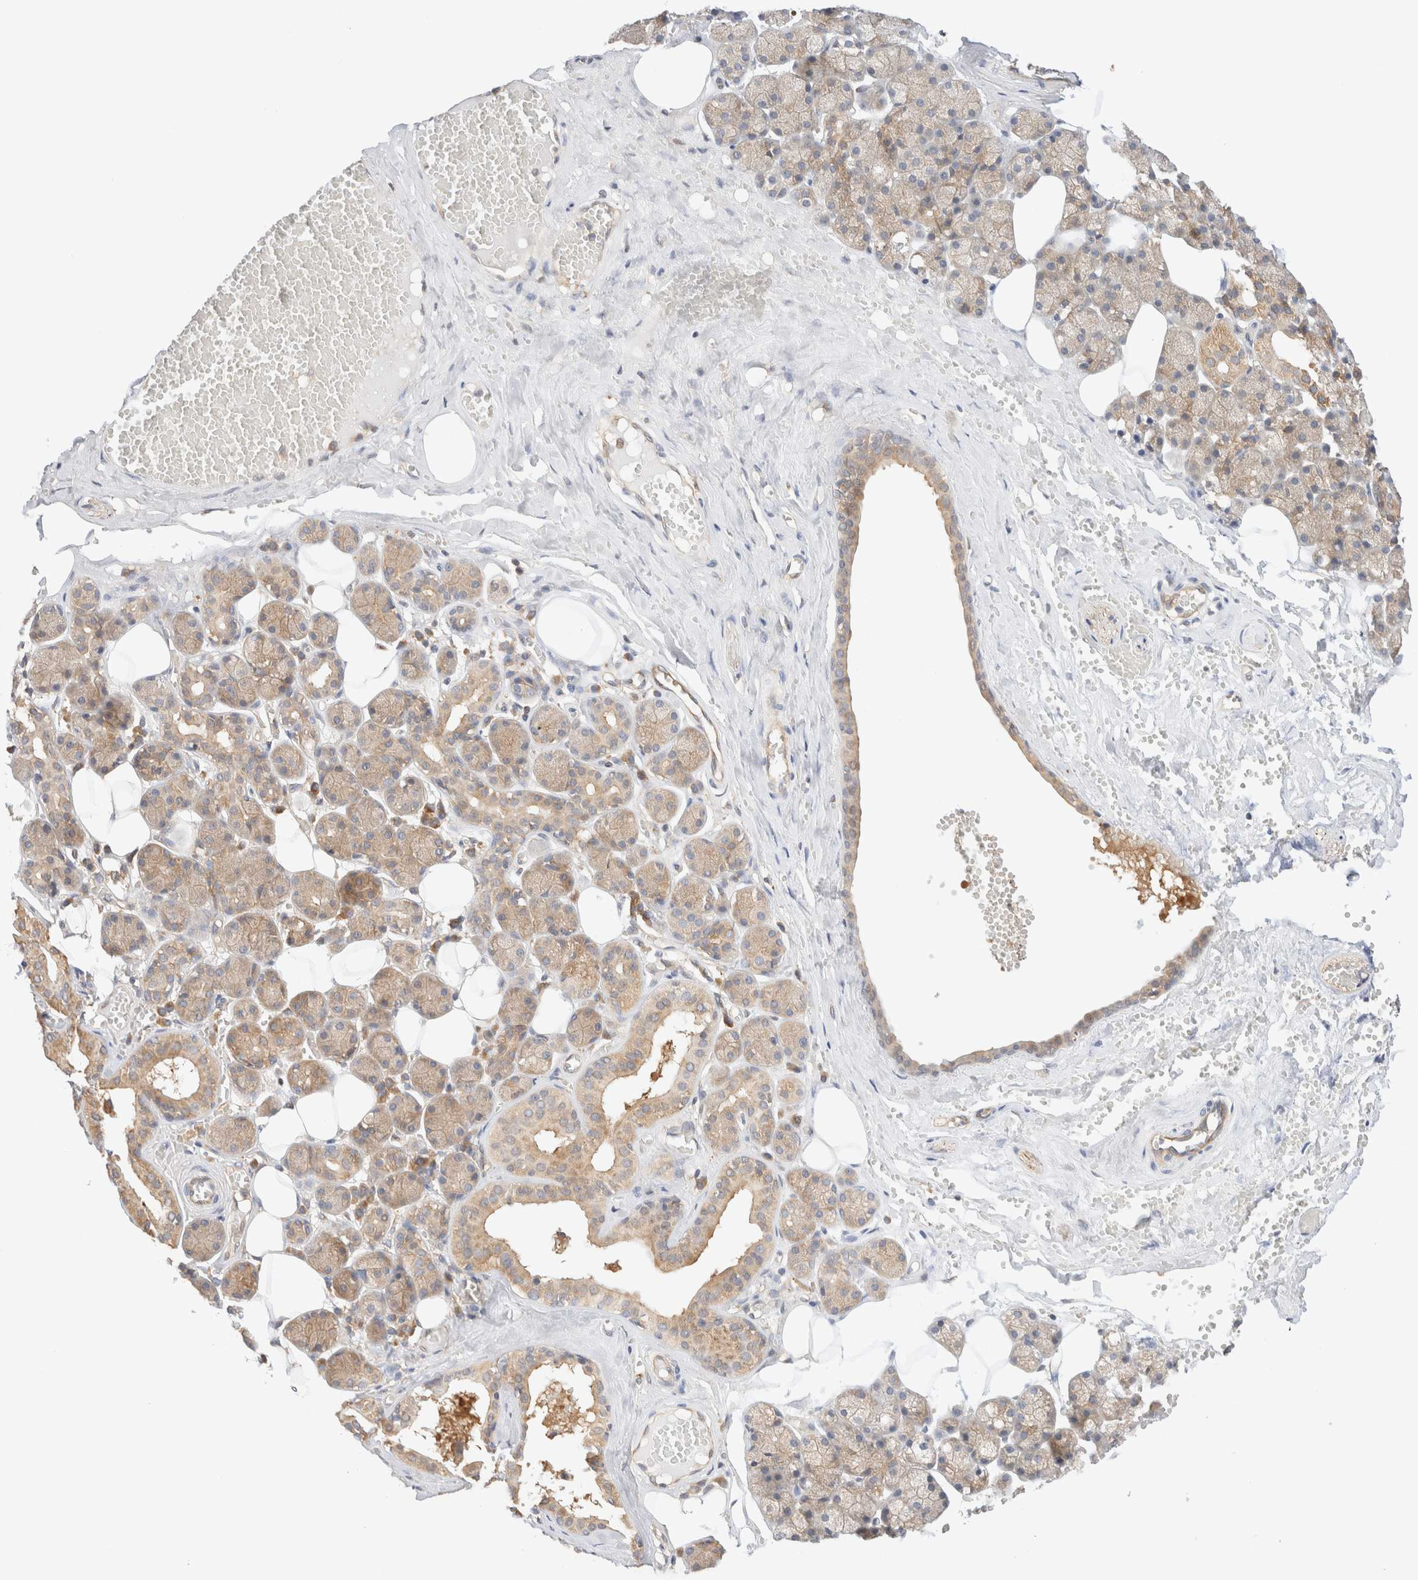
{"staining": {"intensity": "weak", "quantity": ">75%", "location": "cytoplasmic/membranous"}, "tissue": "salivary gland", "cell_type": "Glandular cells", "image_type": "normal", "snomed": [{"axis": "morphology", "description": "Normal tissue, NOS"}, {"axis": "topography", "description": "Salivary gland"}], "caption": "Protein staining by immunohistochemistry reveals weak cytoplasmic/membranous expression in about >75% of glandular cells in benign salivary gland. (Stains: DAB (3,3'-diaminobenzidine) in brown, nuclei in blue, Microscopy: brightfield microscopy at high magnification).", "gene": "RABEP1", "patient": {"sex": "male", "age": 62}}